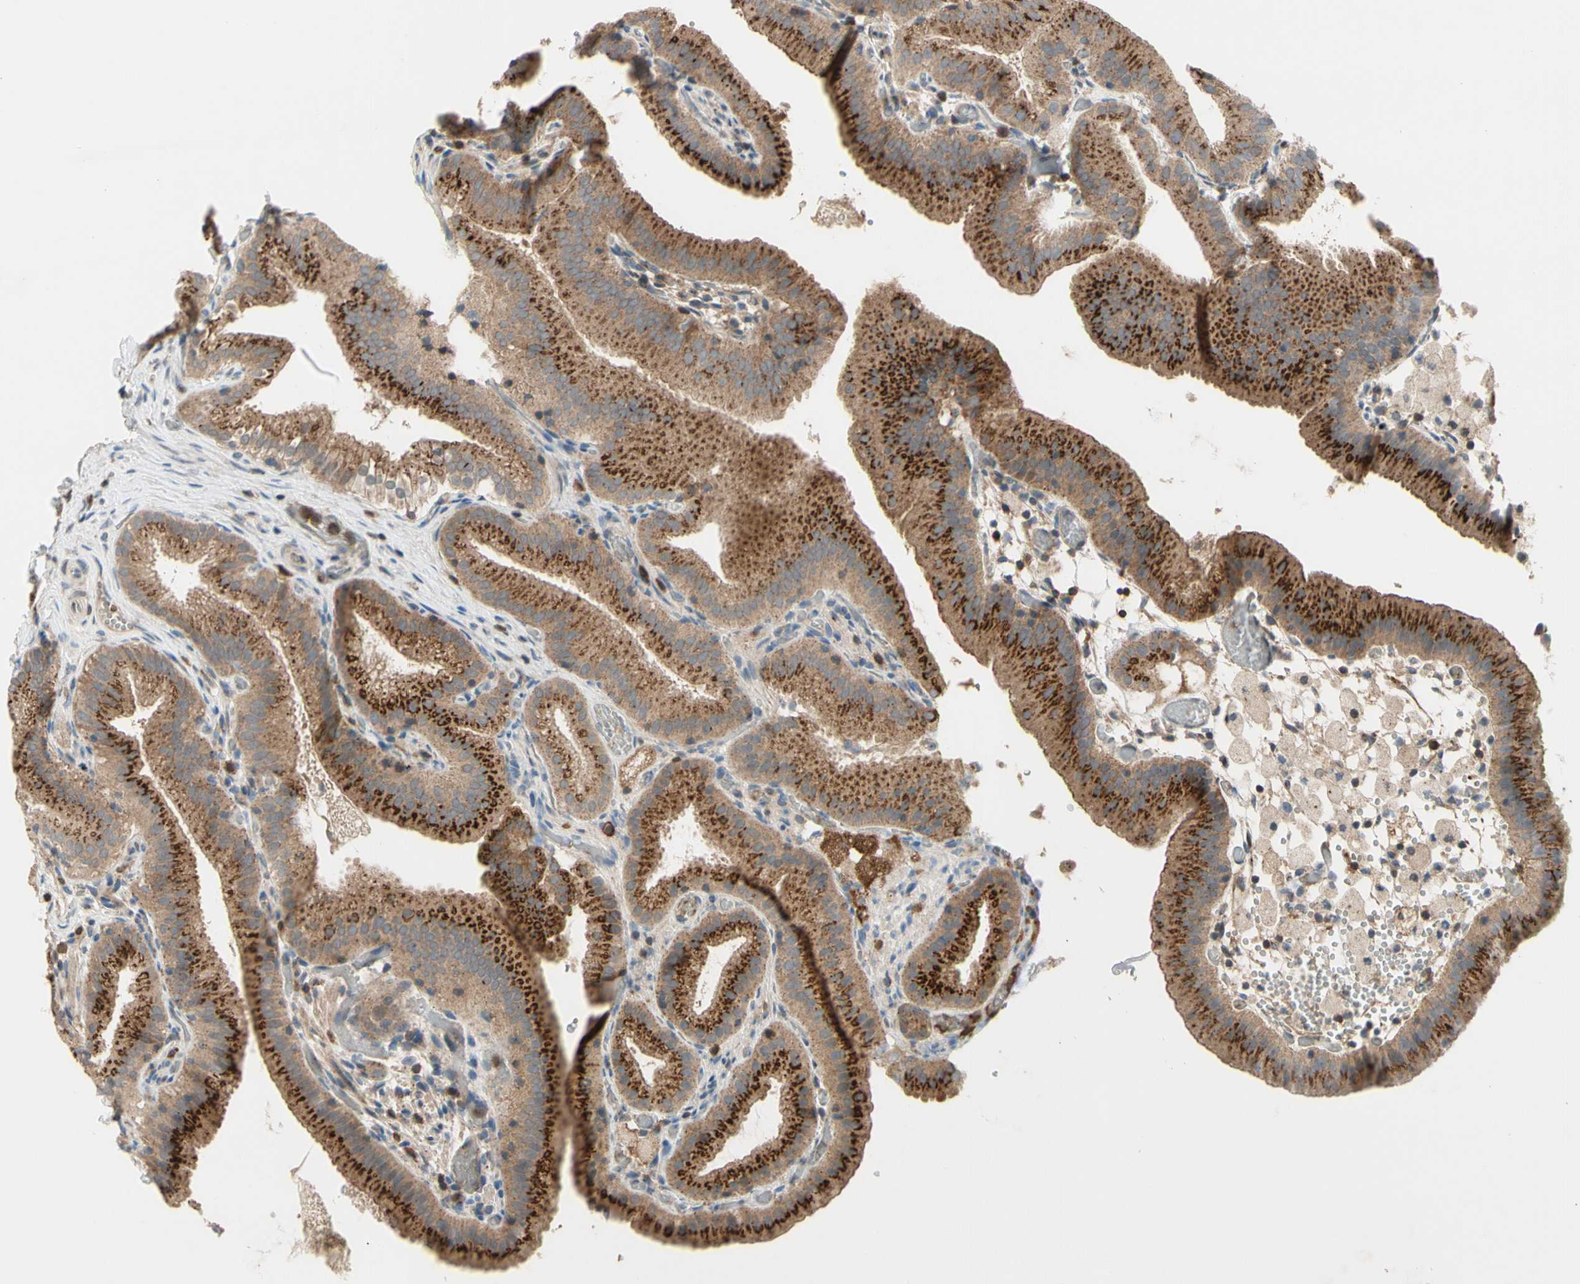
{"staining": {"intensity": "strong", "quantity": ">75%", "location": "cytoplasmic/membranous"}, "tissue": "gallbladder", "cell_type": "Glandular cells", "image_type": "normal", "snomed": [{"axis": "morphology", "description": "Normal tissue, NOS"}, {"axis": "topography", "description": "Gallbladder"}], "caption": "Immunohistochemistry photomicrograph of normal gallbladder: gallbladder stained using IHC demonstrates high levels of strong protein expression localized specifically in the cytoplasmic/membranous of glandular cells, appearing as a cytoplasmic/membranous brown color.", "gene": "GALNT5", "patient": {"sex": "male", "age": 54}}